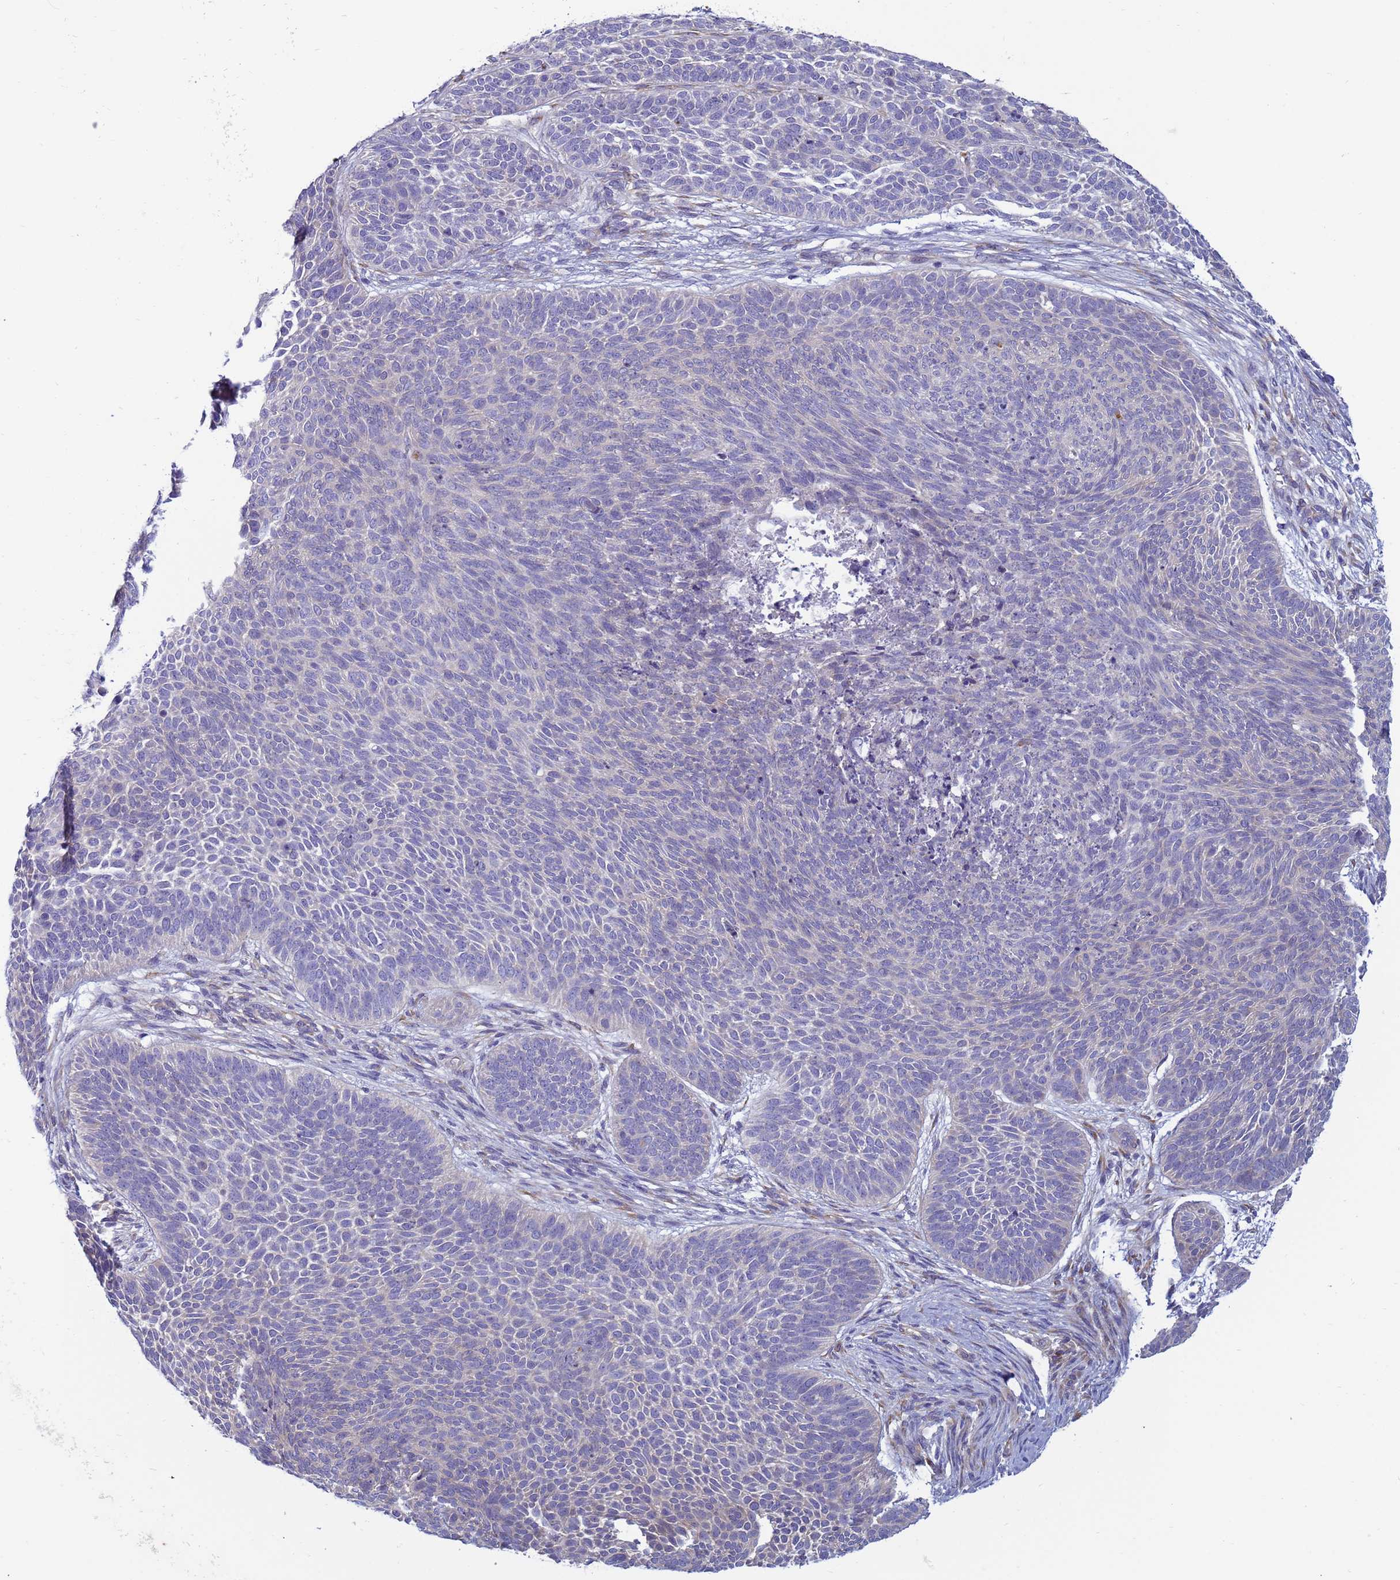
{"staining": {"intensity": "negative", "quantity": "none", "location": "none"}, "tissue": "skin cancer", "cell_type": "Tumor cells", "image_type": "cancer", "snomed": [{"axis": "morphology", "description": "Basal cell carcinoma"}, {"axis": "topography", "description": "Skin"}], "caption": "Immunohistochemical staining of human skin basal cell carcinoma exhibits no significant positivity in tumor cells.", "gene": "TRPC6", "patient": {"sex": "male", "age": 85}}